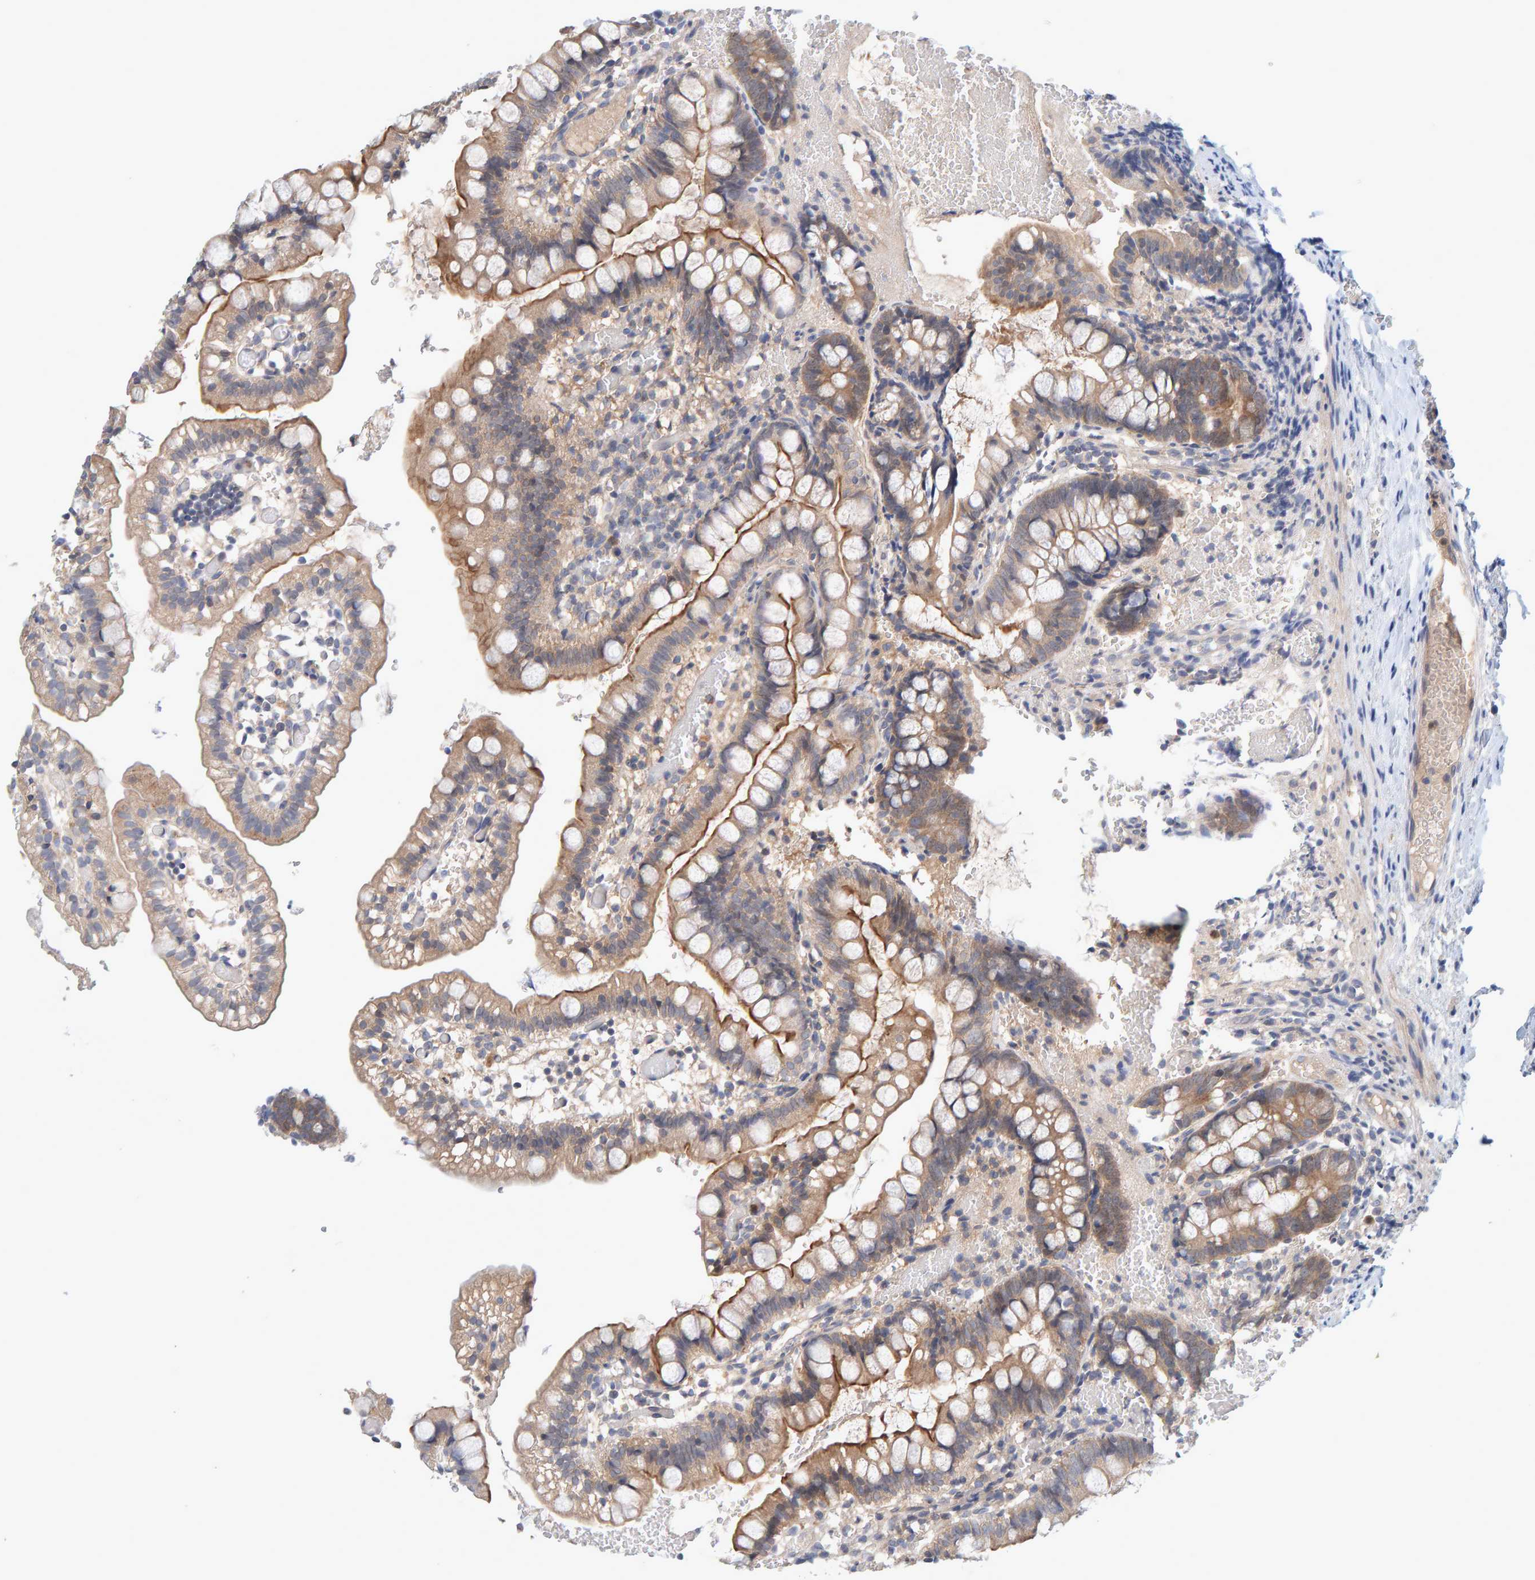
{"staining": {"intensity": "moderate", "quantity": ">75%", "location": "cytoplasmic/membranous"}, "tissue": "small intestine", "cell_type": "Glandular cells", "image_type": "normal", "snomed": [{"axis": "morphology", "description": "Normal tissue, NOS"}, {"axis": "morphology", "description": "Developmental malformation"}, {"axis": "topography", "description": "Small intestine"}], "caption": "This micrograph demonstrates unremarkable small intestine stained with IHC to label a protein in brown. The cytoplasmic/membranous of glandular cells show moderate positivity for the protein. Nuclei are counter-stained blue.", "gene": "TATDN1", "patient": {"sex": "male"}}